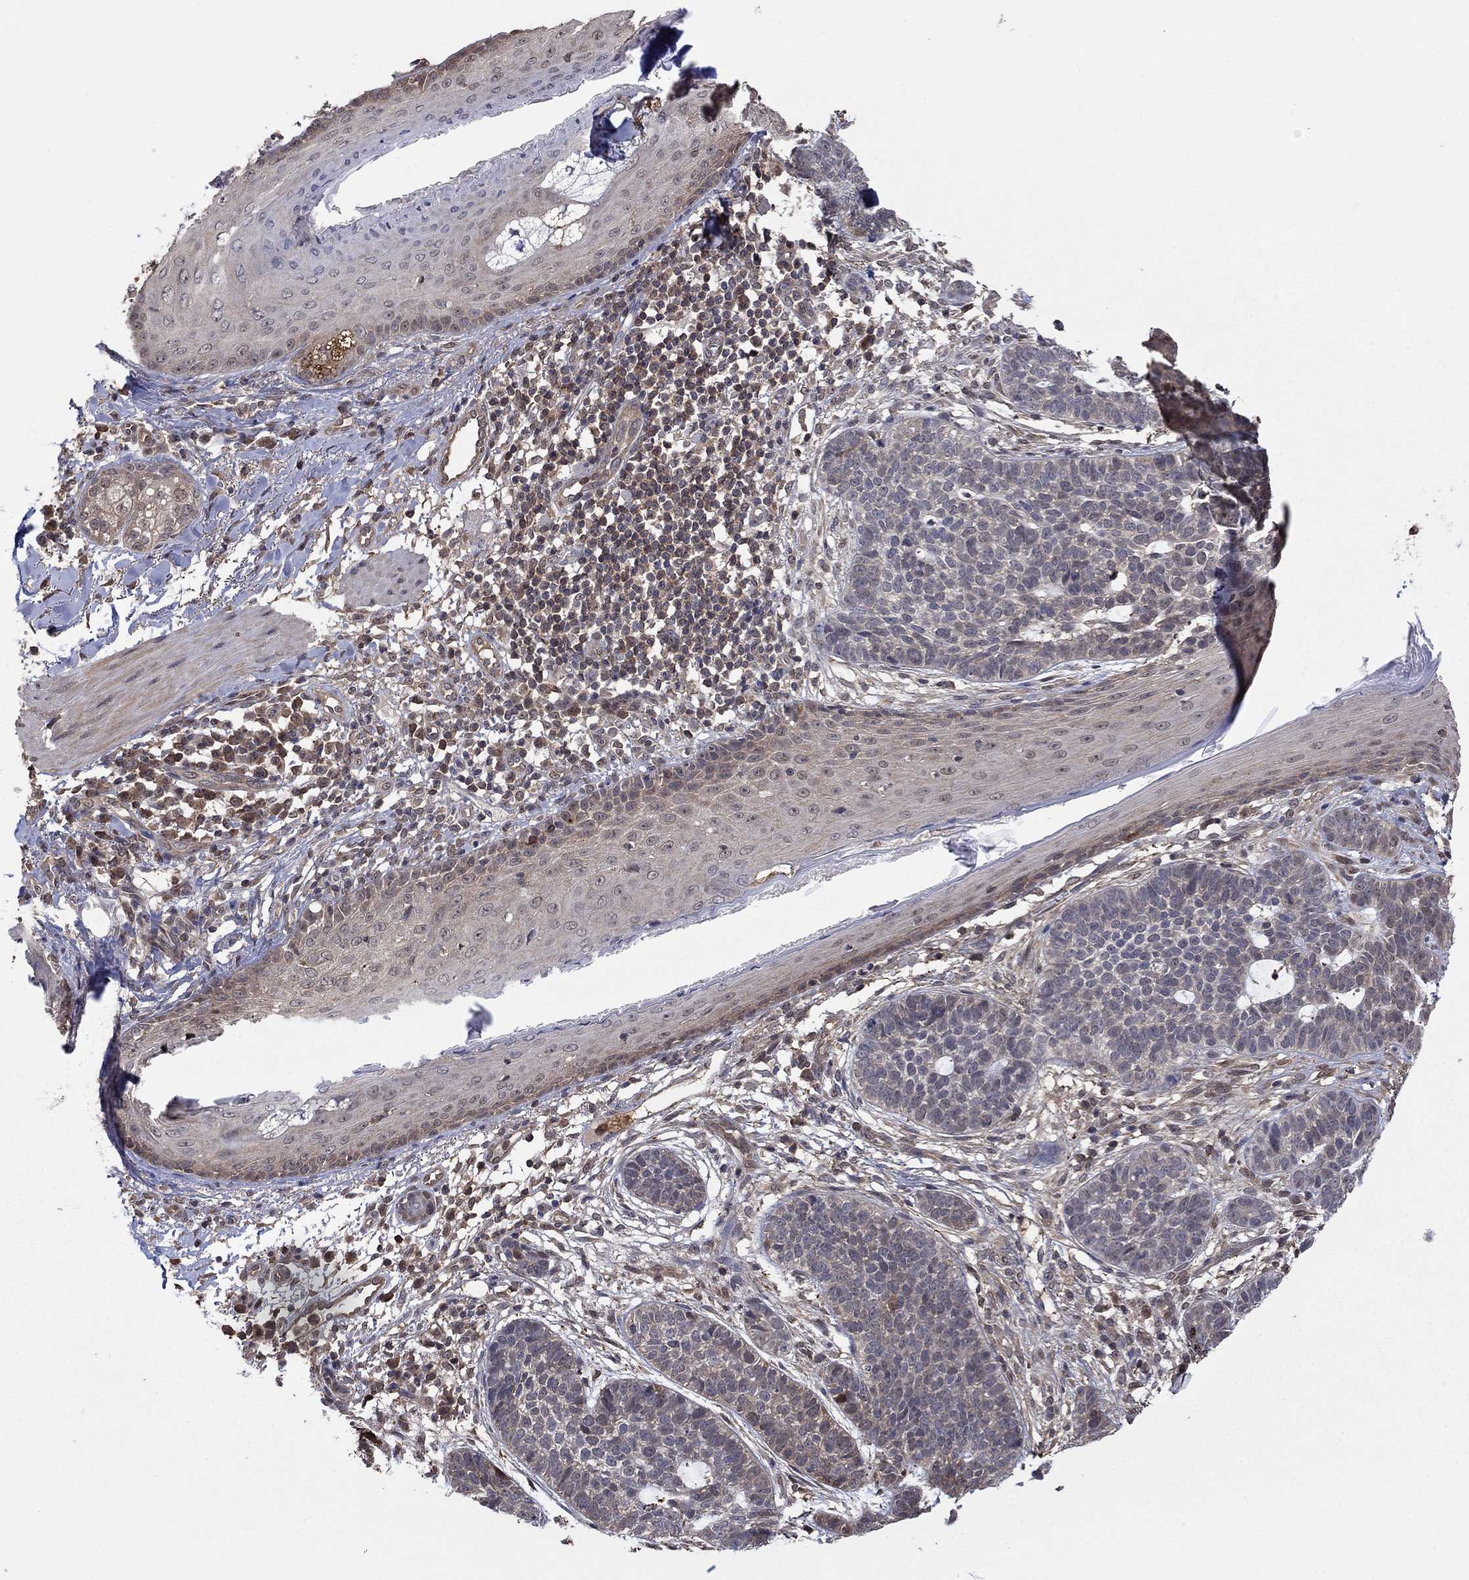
{"staining": {"intensity": "weak", "quantity": "<25%", "location": "cytoplasmic/membranous"}, "tissue": "skin cancer", "cell_type": "Tumor cells", "image_type": "cancer", "snomed": [{"axis": "morphology", "description": "Squamous cell carcinoma, NOS"}, {"axis": "topography", "description": "Skin"}], "caption": "A histopathology image of skin cancer (squamous cell carcinoma) stained for a protein reveals no brown staining in tumor cells.", "gene": "RNF114", "patient": {"sex": "male", "age": 88}}